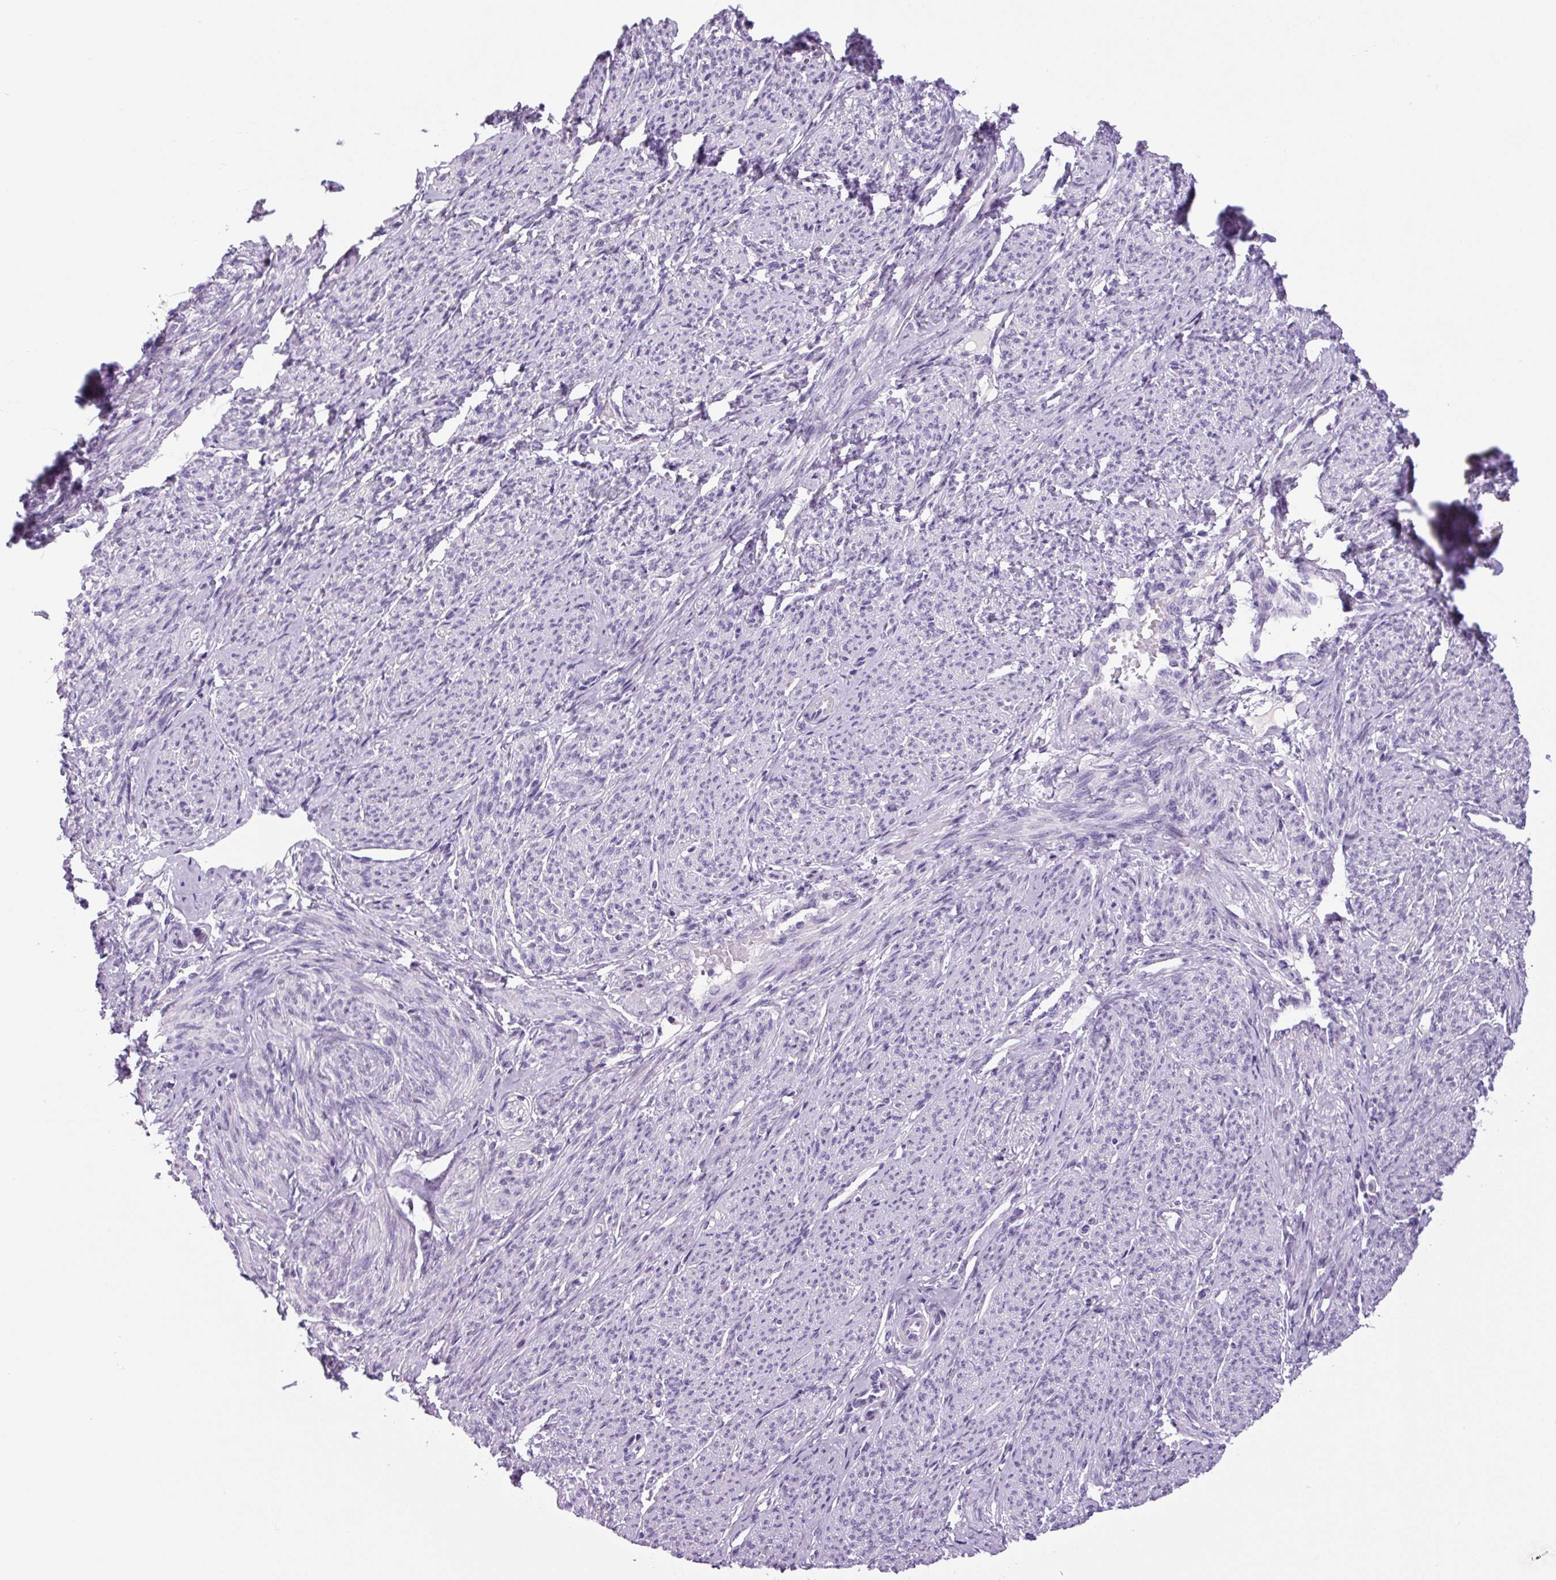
{"staining": {"intensity": "negative", "quantity": "none", "location": "none"}, "tissue": "smooth muscle", "cell_type": "Smooth muscle cells", "image_type": "normal", "snomed": [{"axis": "morphology", "description": "Normal tissue, NOS"}, {"axis": "topography", "description": "Smooth muscle"}], "caption": "This is a photomicrograph of IHC staining of unremarkable smooth muscle, which shows no staining in smooth muscle cells.", "gene": "CHGA", "patient": {"sex": "female", "age": 65}}